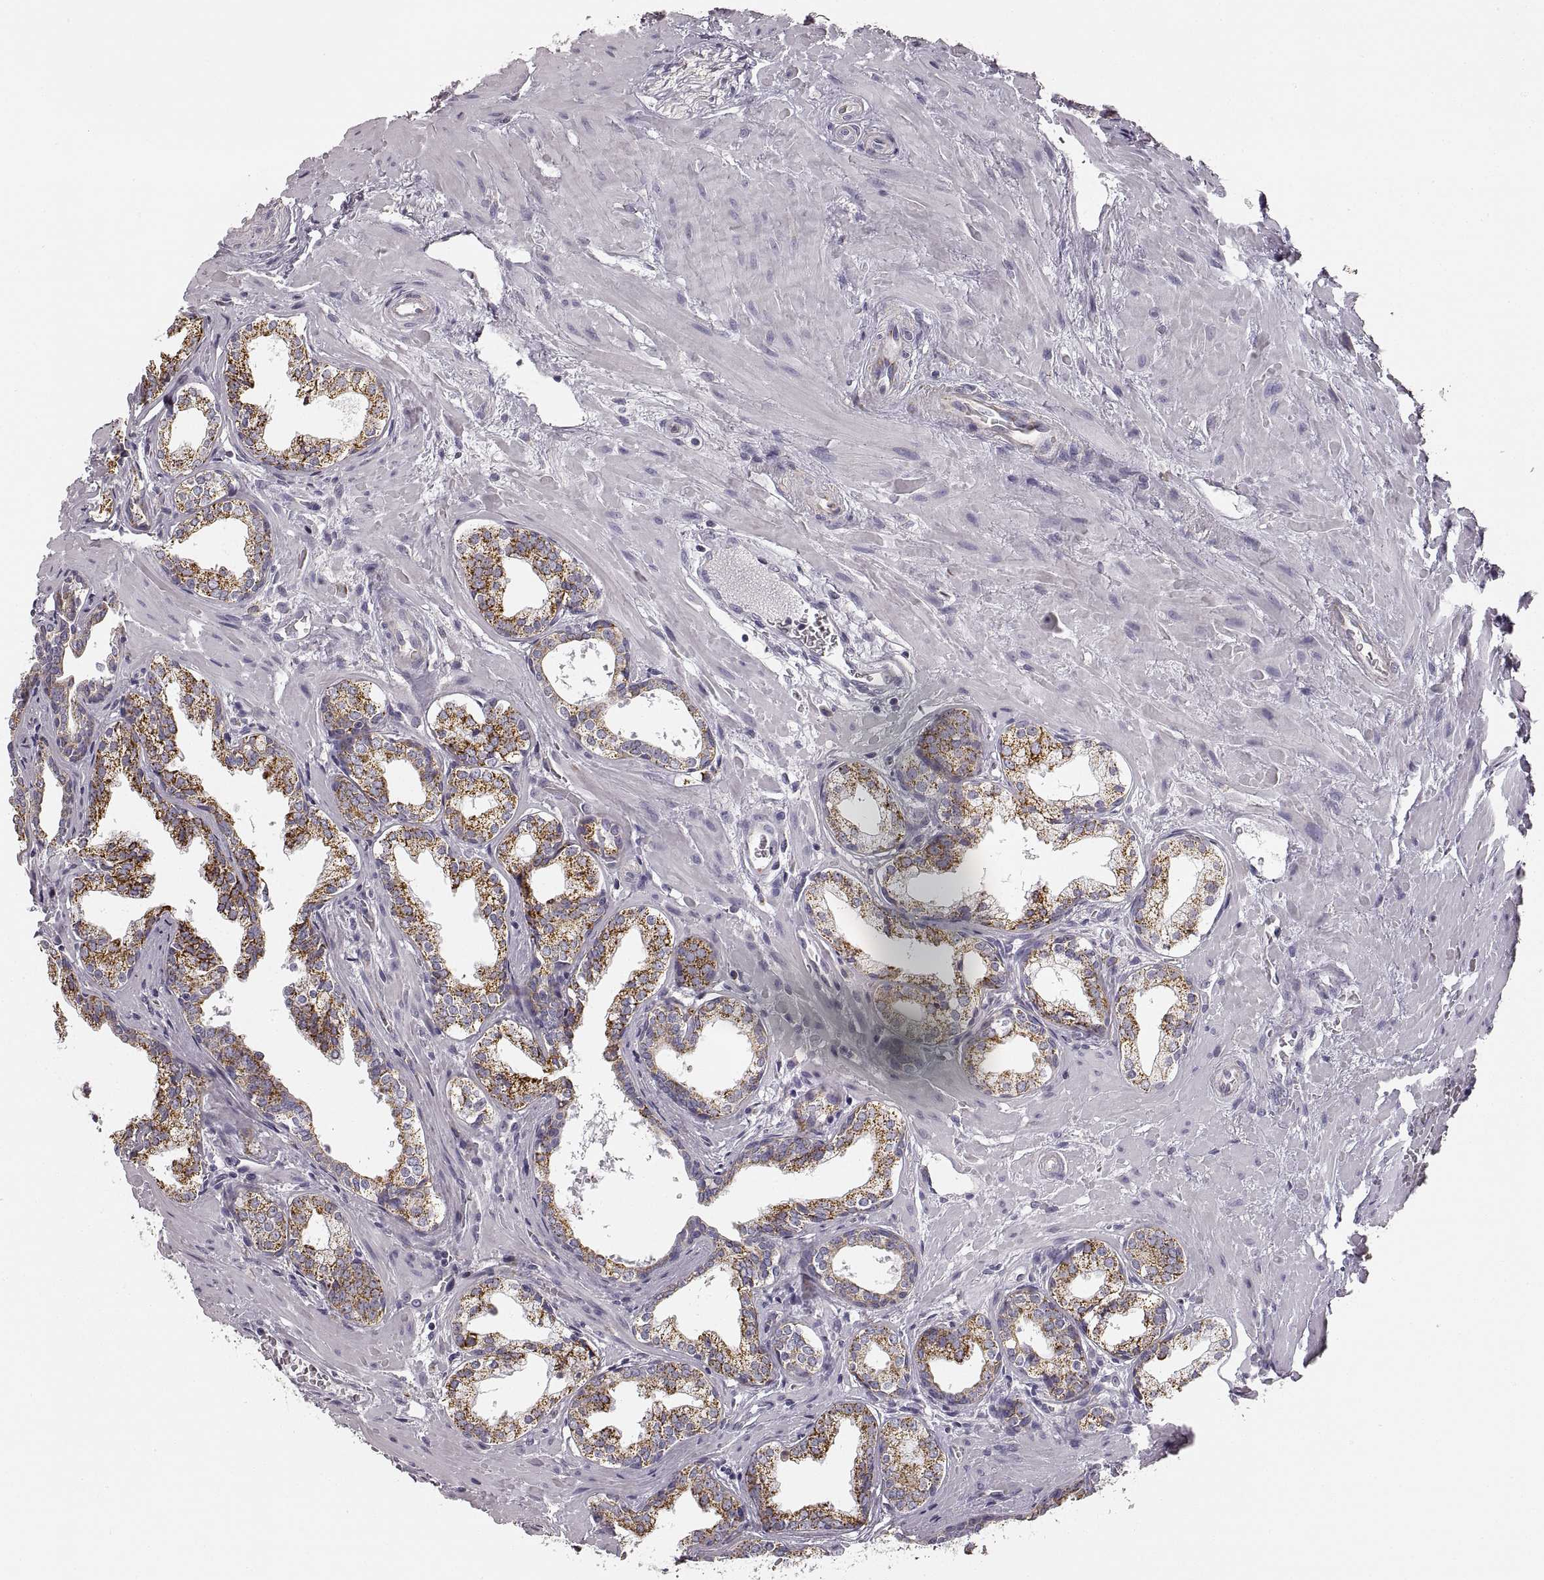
{"staining": {"intensity": "moderate", "quantity": ">75%", "location": "cytoplasmic/membranous"}, "tissue": "prostate cancer", "cell_type": "Tumor cells", "image_type": "cancer", "snomed": [{"axis": "morphology", "description": "Adenocarcinoma, NOS"}, {"axis": "topography", "description": "Prostate"}], "caption": "The micrograph demonstrates staining of prostate adenocarcinoma, revealing moderate cytoplasmic/membranous protein positivity (brown color) within tumor cells.", "gene": "RDH13", "patient": {"sex": "male", "age": 66}}